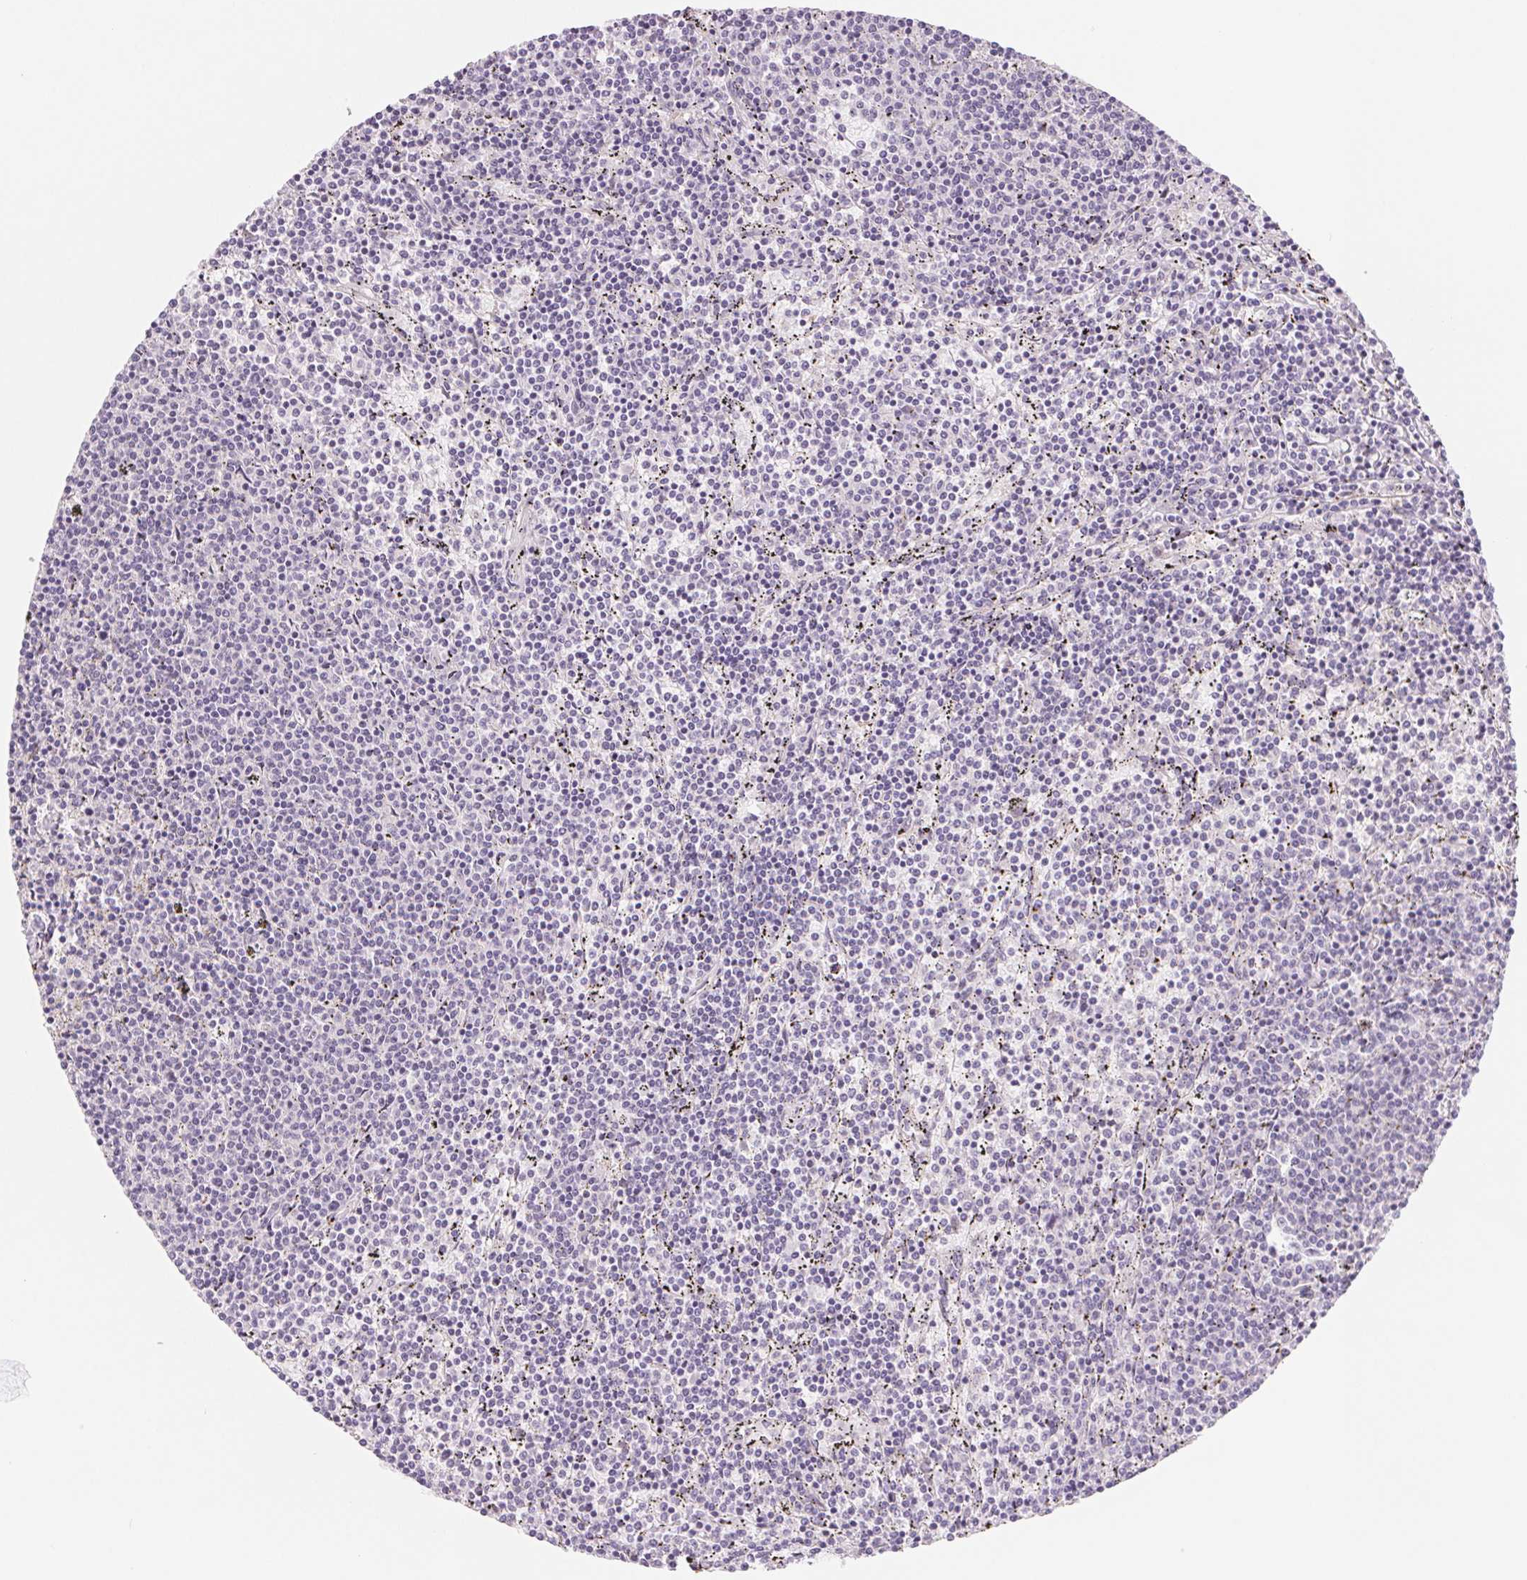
{"staining": {"intensity": "negative", "quantity": "none", "location": "none"}, "tissue": "lymphoma", "cell_type": "Tumor cells", "image_type": "cancer", "snomed": [{"axis": "morphology", "description": "Malignant lymphoma, non-Hodgkin's type, Low grade"}, {"axis": "topography", "description": "Spleen"}], "caption": "Tumor cells show no significant protein positivity in lymphoma.", "gene": "CCDC168", "patient": {"sex": "female", "age": 50}}